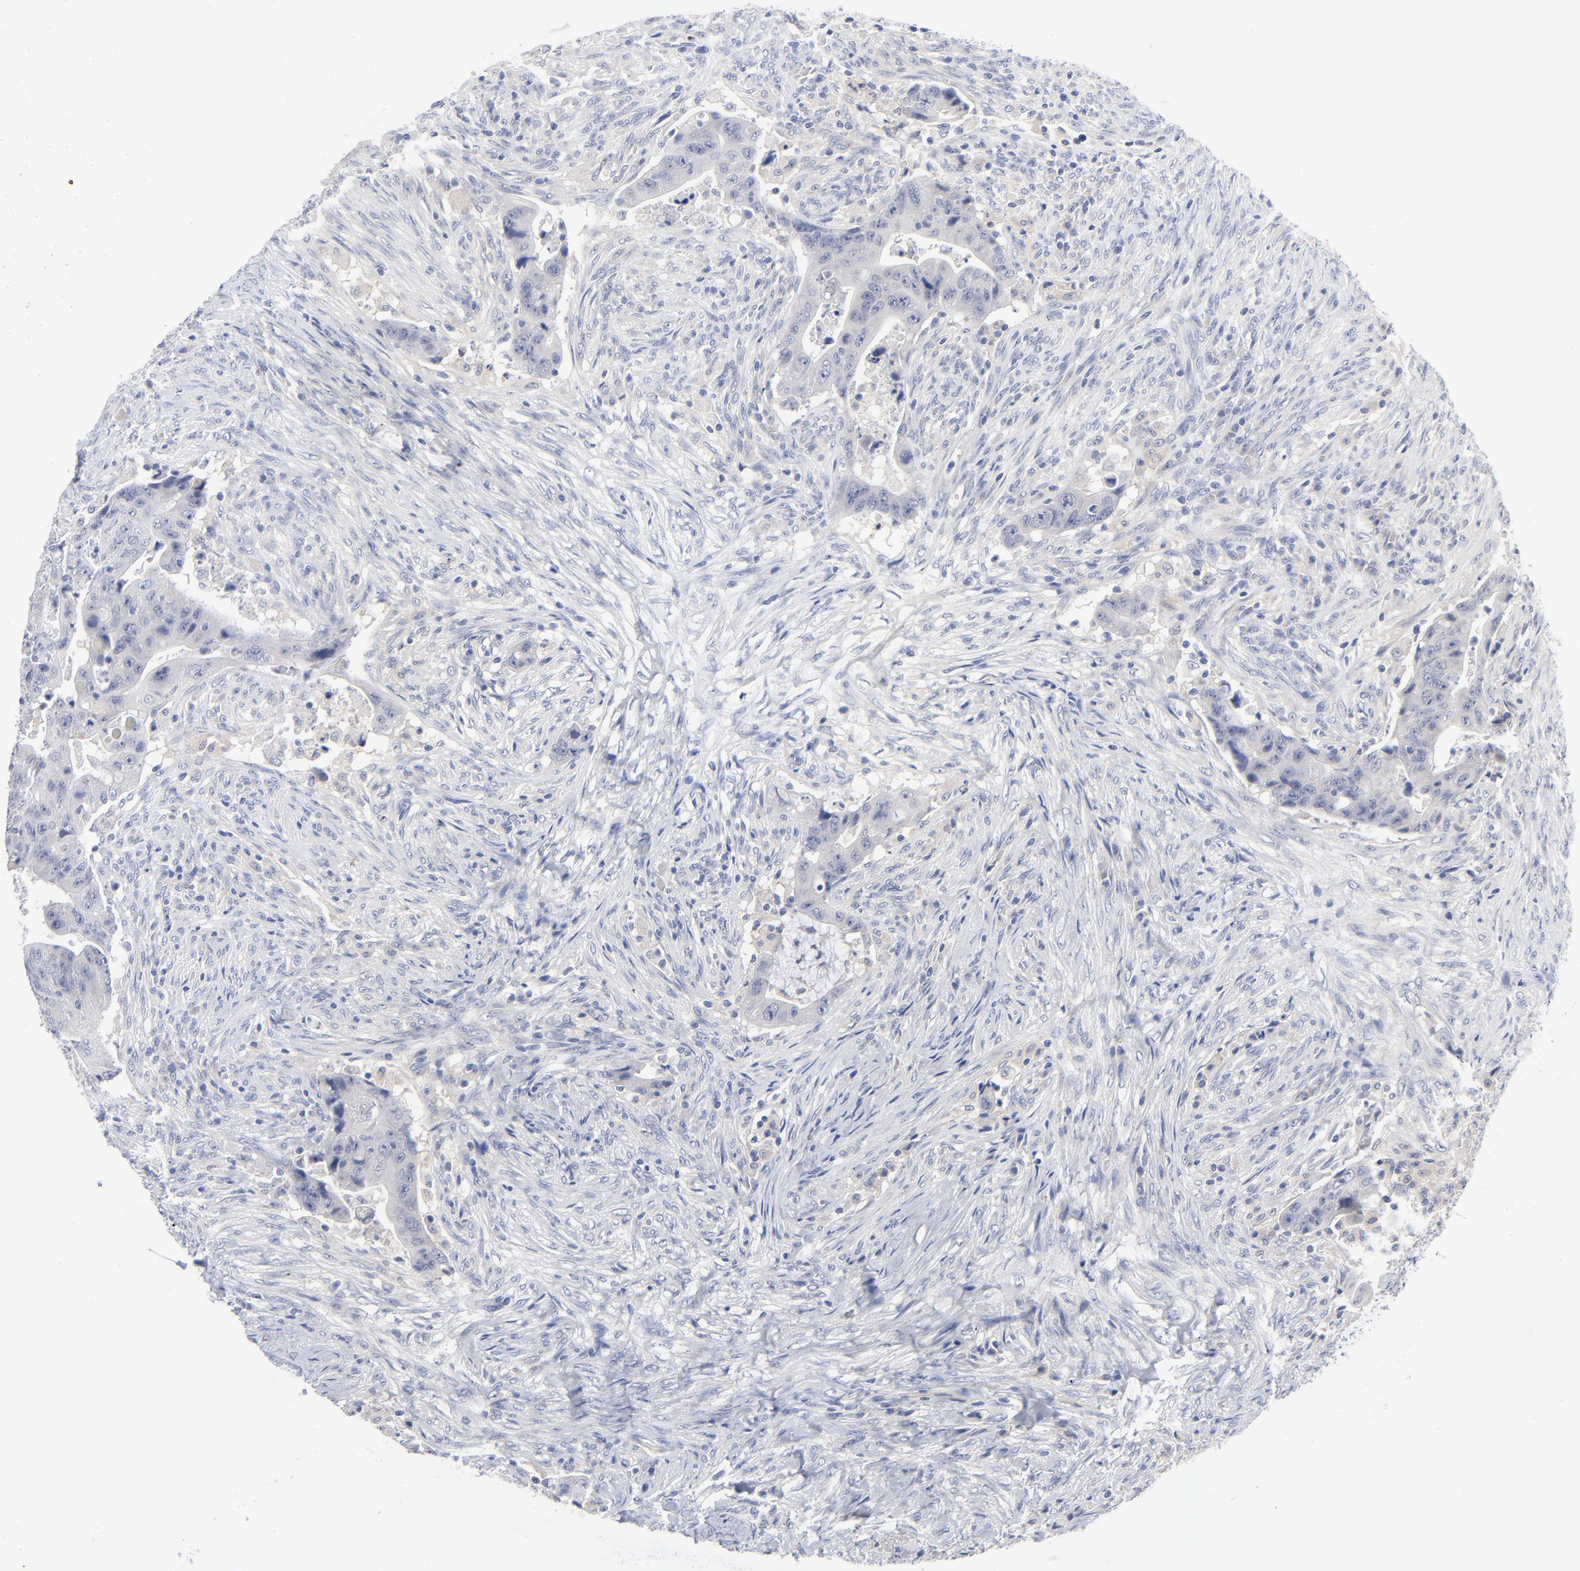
{"staining": {"intensity": "negative", "quantity": "none", "location": "none"}, "tissue": "colorectal cancer", "cell_type": "Tumor cells", "image_type": "cancer", "snomed": [{"axis": "morphology", "description": "Adenocarcinoma, NOS"}, {"axis": "topography", "description": "Rectum"}], "caption": "Tumor cells are negative for brown protein staining in colorectal cancer (adenocarcinoma). (DAB (3,3'-diaminobenzidine) IHC with hematoxylin counter stain).", "gene": "CLEC4G", "patient": {"sex": "female", "age": 71}}